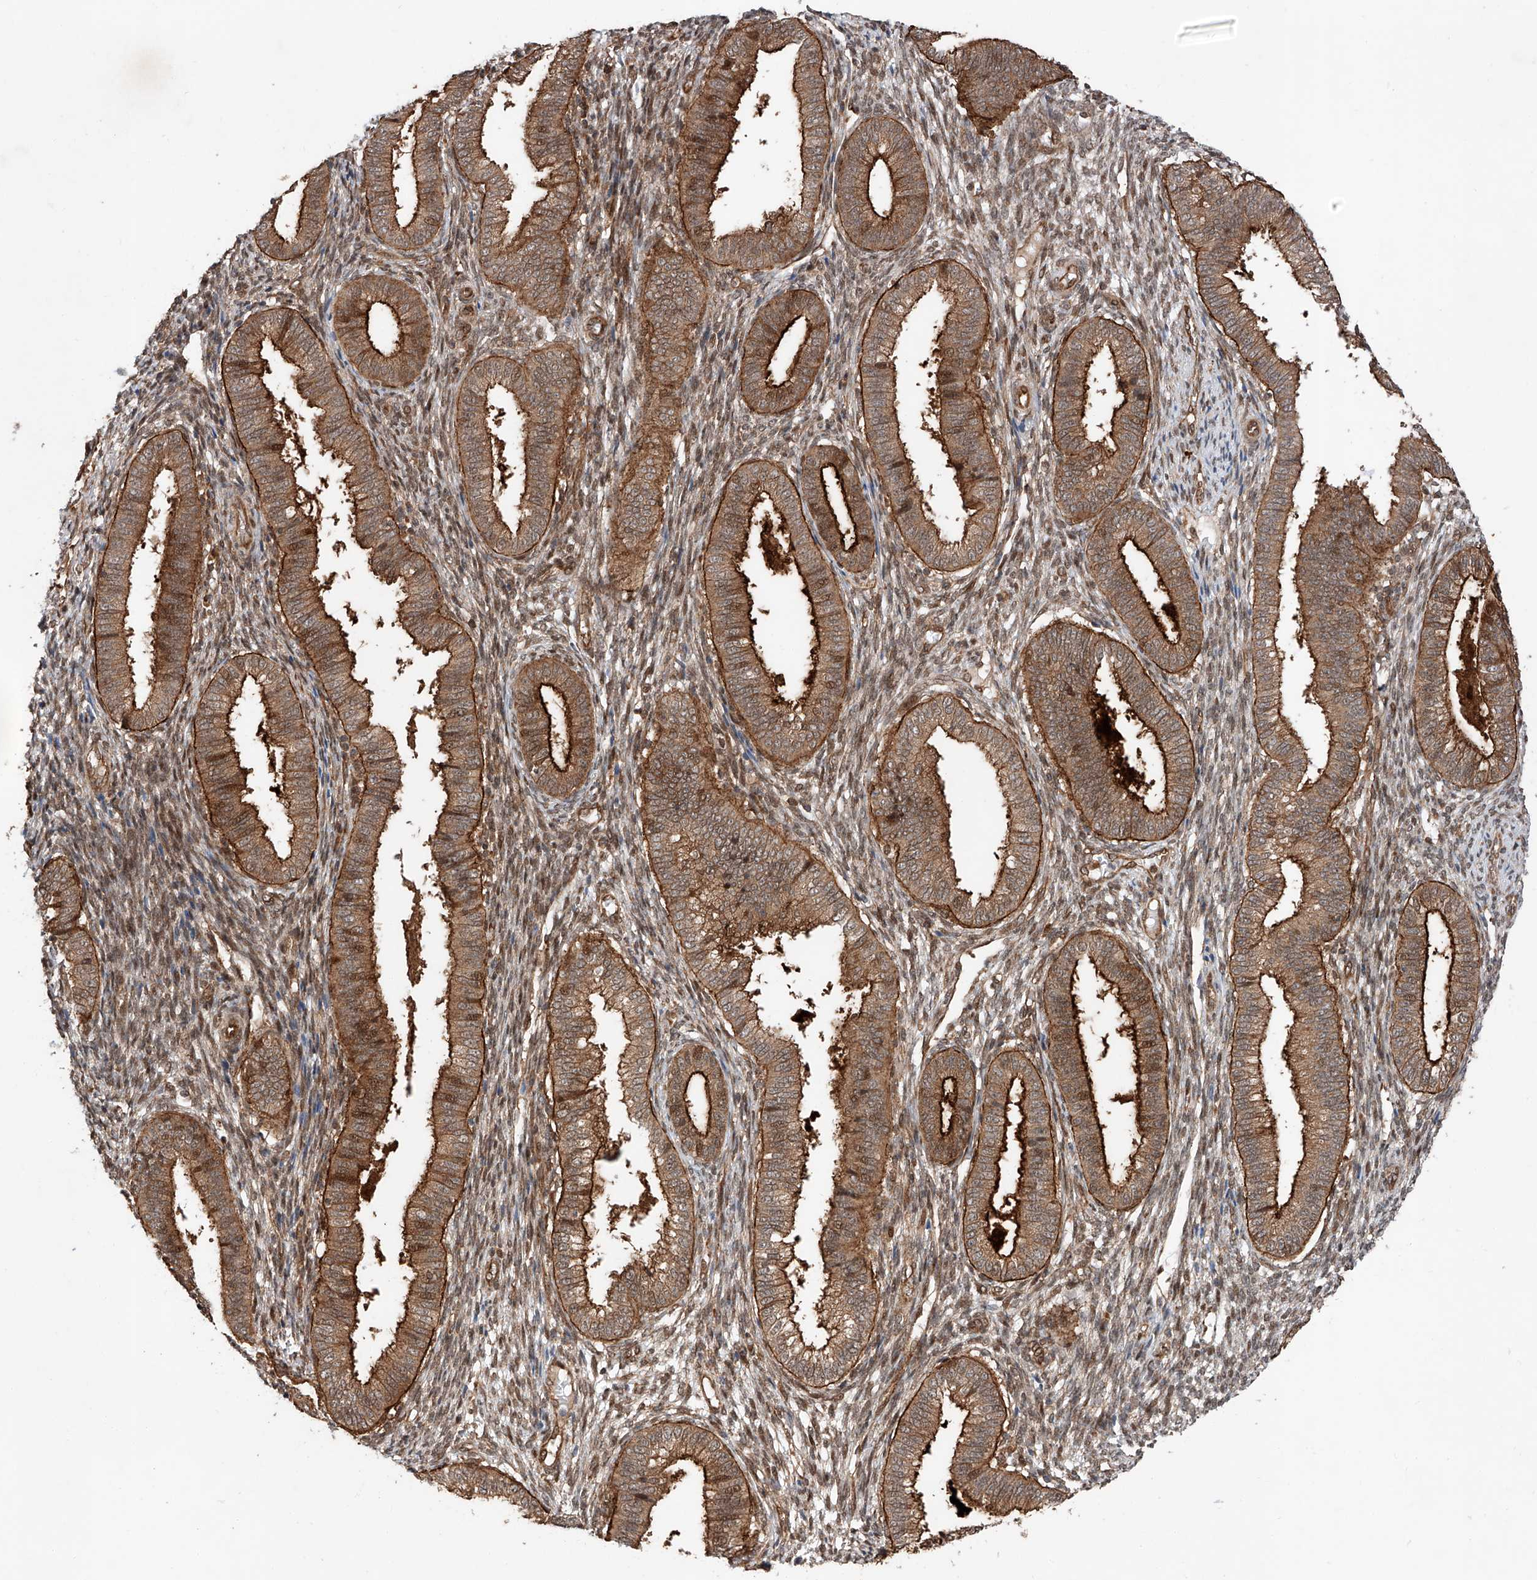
{"staining": {"intensity": "moderate", "quantity": "25%-75%", "location": "cytoplasmic/membranous"}, "tissue": "endometrium", "cell_type": "Cells in endometrial stroma", "image_type": "normal", "snomed": [{"axis": "morphology", "description": "Normal tissue, NOS"}, {"axis": "topography", "description": "Endometrium"}], "caption": "Protein expression analysis of unremarkable human endometrium reveals moderate cytoplasmic/membranous positivity in approximately 25%-75% of cells in endometrial stroma.", "gene": "ZFP28", "patient": {"sex": "female", "age": 39}}